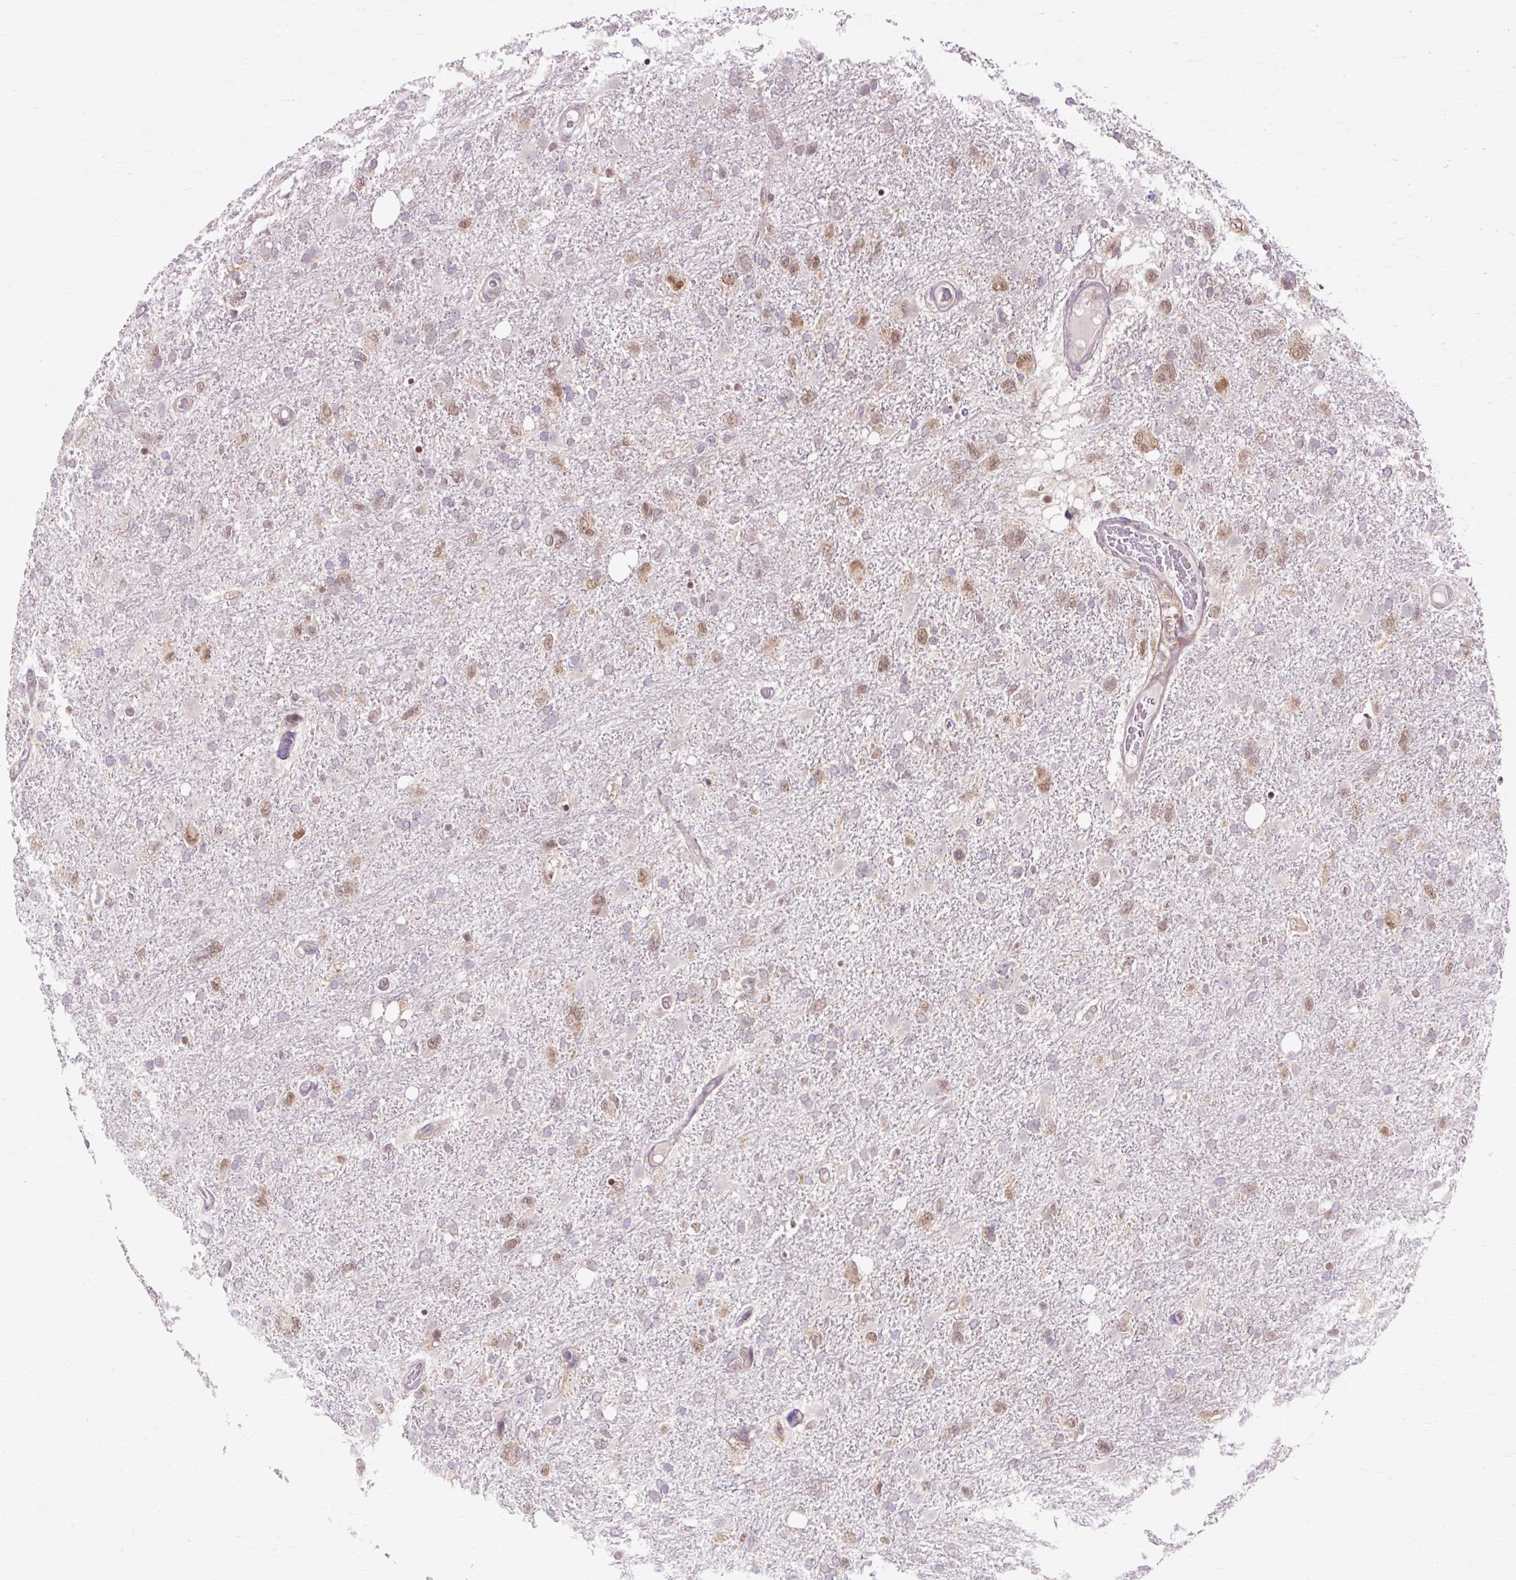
{"staining": {"intensity": "moderate", "quantity": "25%-75%", "location": "cytoplasmic/membranous,nuclear"}, "tissue": "glioma", "cell_type": "Tumor cells", "image_type": "cancer", "snomed": [{"axis": "morphology", "description": "Glioma, malignant, High grade"}, {"axis": "topography", "description": "Brain"}], "caption": "The histopathology image shows a brown stain indicating the presence of a protein in the cytoplasmic/membranous and nuclear of tumor cells in malignant glioma (high-grade).", "gene": "GEMIN2", "patient": {"sex": "male", "age": 61}}